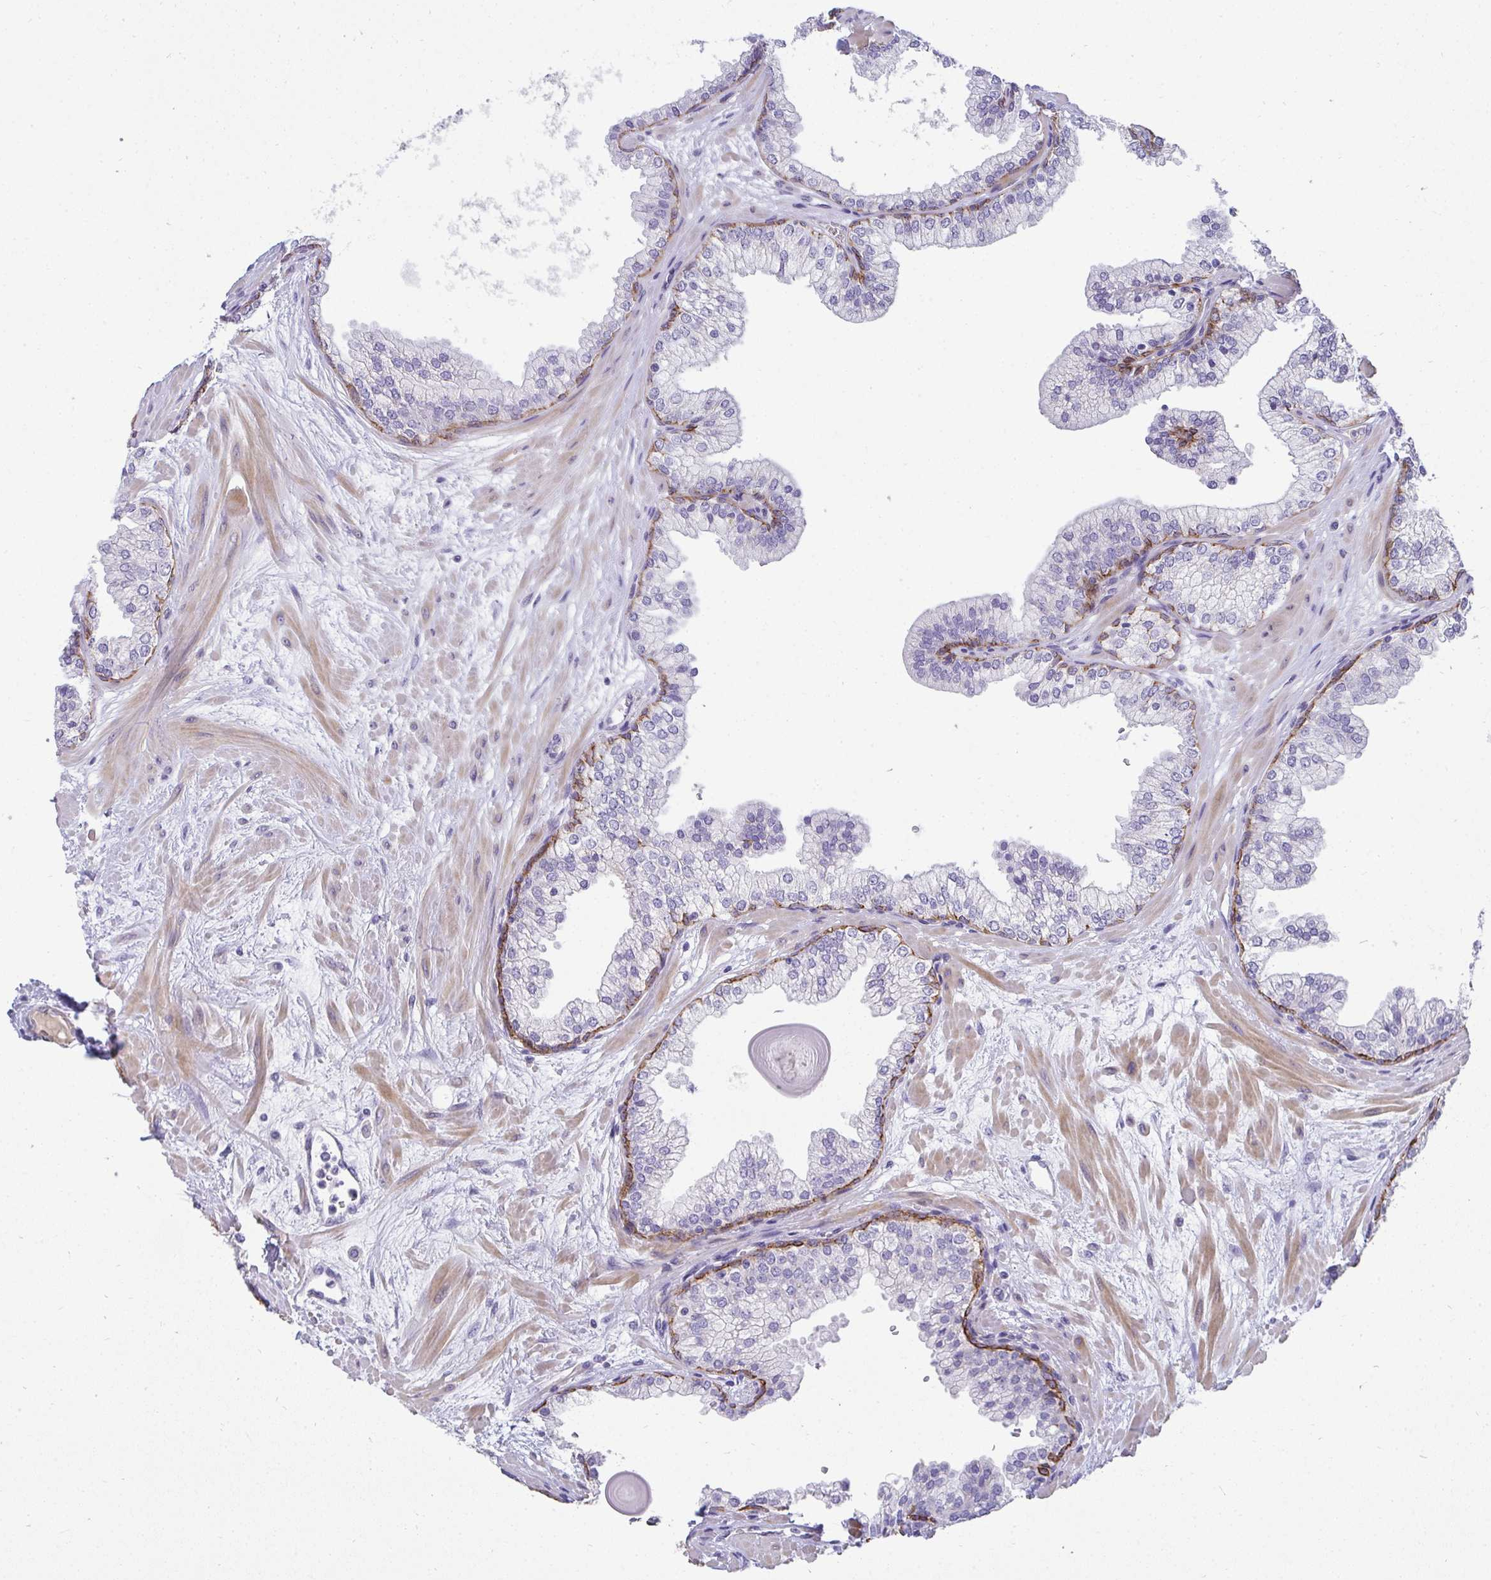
{"staining": {"intensity": "moderate", "quantity": "<25%", "location": "cytoplasmic/membranous"}, "tissue": "prostate", "cell_type": "Glandular cells", "image_type": "normal", "snomed": [{"axis": "morphology", "description": "Normal tissue, NOS"}, {"axis": "topography", "description": "Prostate"}, {"axis": "topography", "description": "Peripheral nerve tissue"}], "caption": "The histopathology image reveals staining of unremarkable prostate, revealing moderate cytoplasmic/membranous protein staining (brown color) within glandular cells.", "gene": "AK5", "patient": {"sex": "male", "age": 61}}